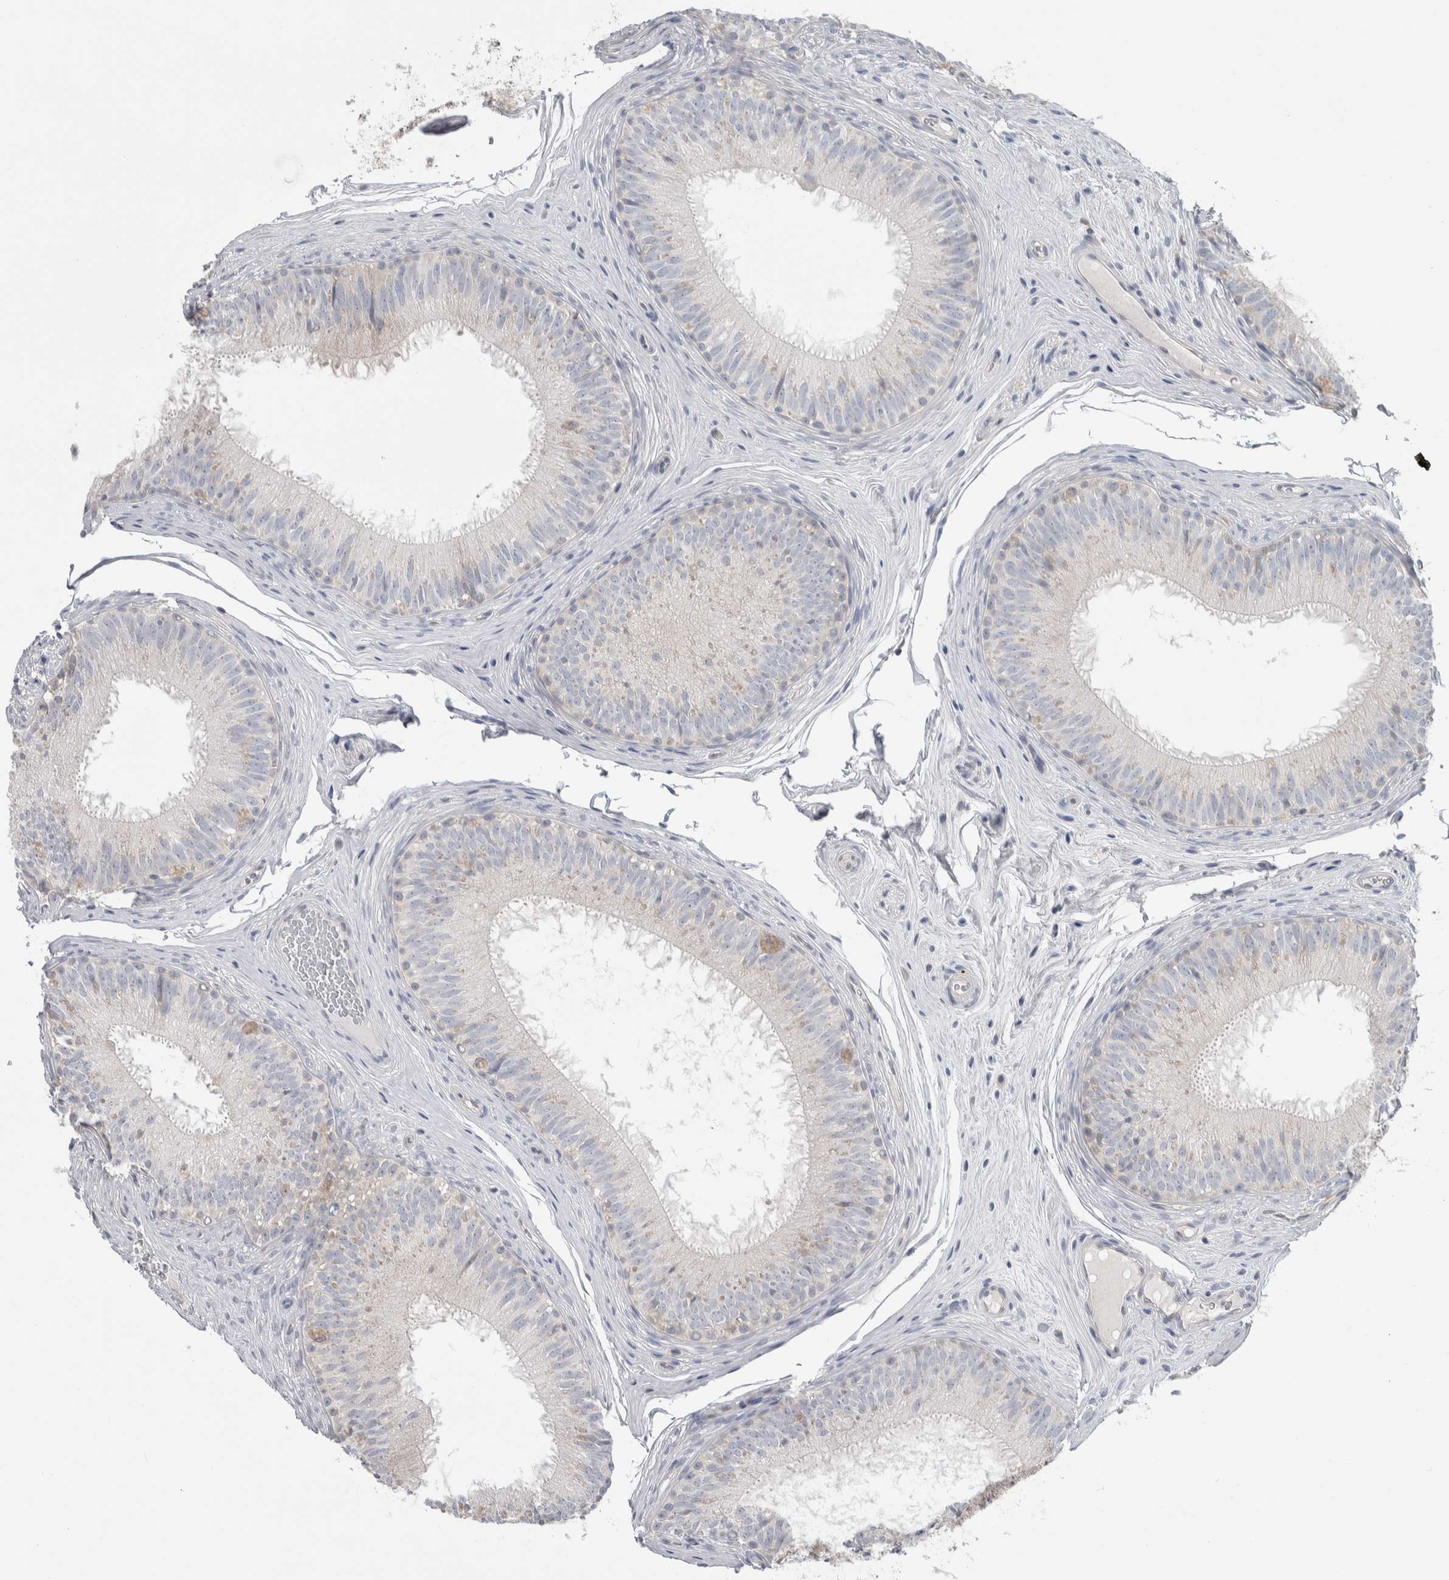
{"staining": {"intensity": "weak", "quantity": "<25%", "location": "cytoplasmic/membranous"}, "tissue": "epididymis", "cell_type": "Glandular cells", "image_type": "normal", "snomed": [{"axis": "morphology", "description": "Normal tissue, NOS"}, {"axis": "topography", "description": "Epididymis"}], "caption": "Immunohistochemical staining of normal epididymis shows no significant expression in glandular cells. Nuclei are stained in blue.", "gene": "HTATIP2", "patient": {"sex": "male", "age": 32}}